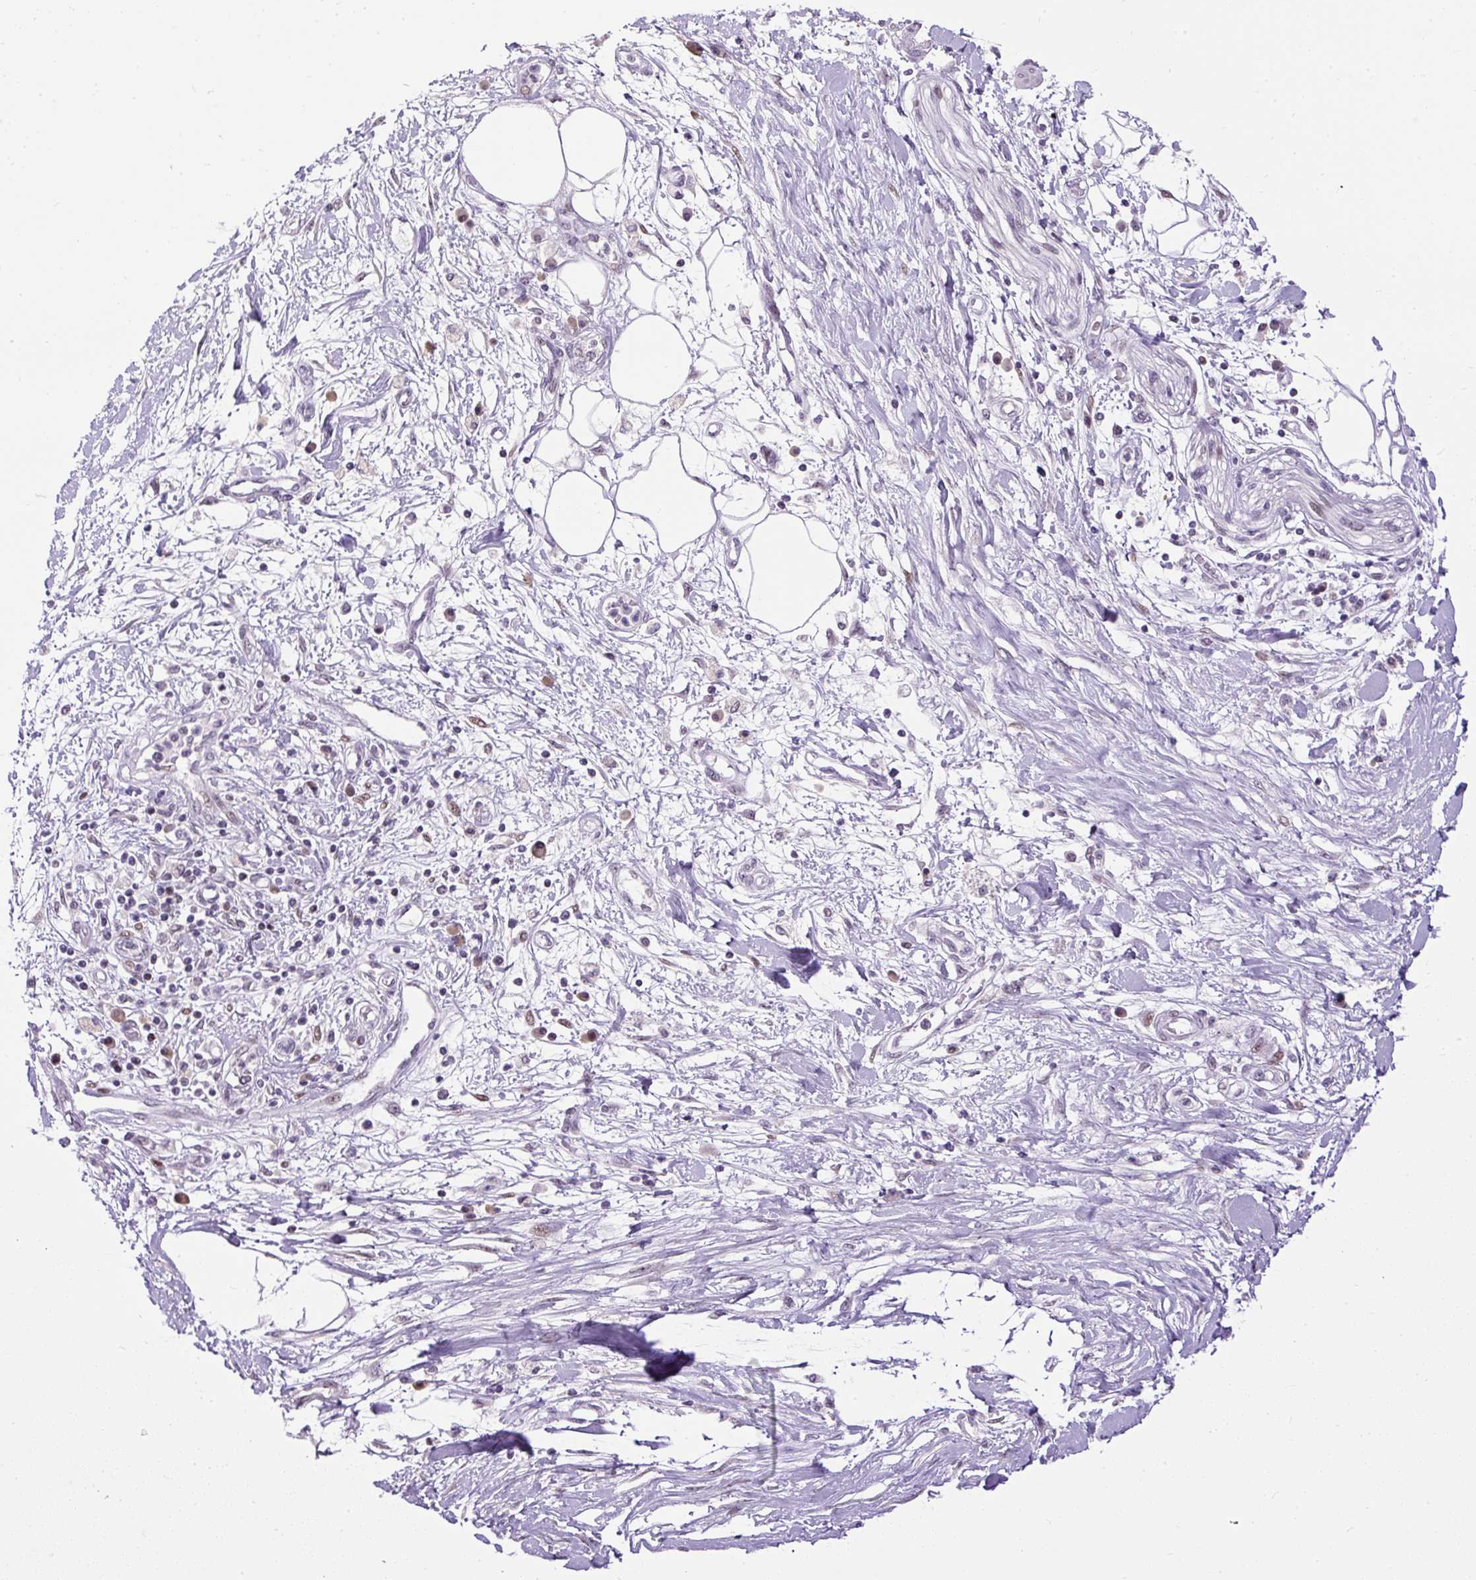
{"staining": {"intensity": "moderate", "quantity": "<25%", "location": "nuclear"}, "tissue": "pancreatic cancer", "cell_type": "Tumor cells", "image_type": "cancer", "snomed": [{"axis": "morphology", "description": "Adenocarcinoma, NOS"}, {"axis": "topography", "description": "Pancreas"}], "caption": "A brown stain shows moderate nuclear positivity of a protein in human pancreatic adenocarcinoma tumor cells. The staining was performed using DAB, with brown indicating positive protein expression. Nuclei are stained blue with hematoxylin.", "gene": "ARHGEF18", "patient": {"sex": "female", "age": 56}}